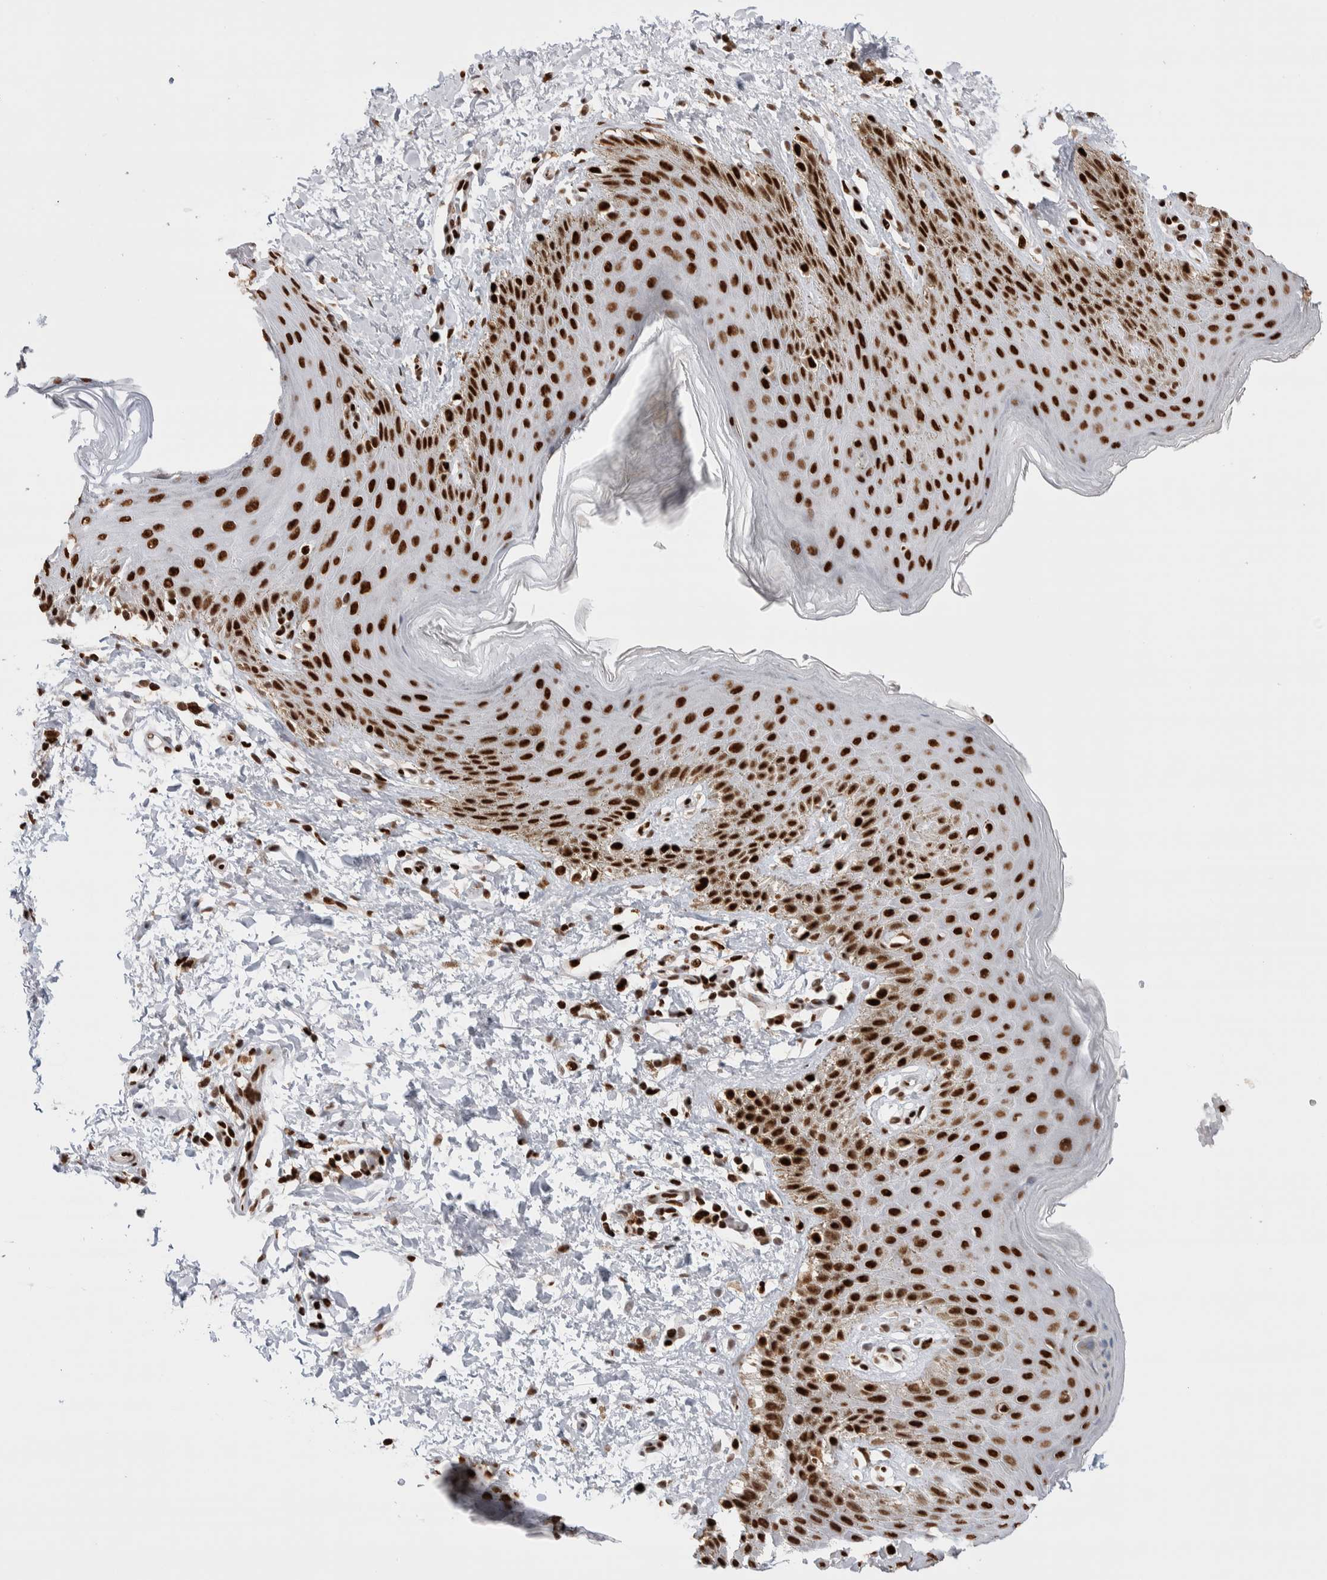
{"staining": {"intensity": "strong", "quantity": ">75%", "location": "nuclear"}, "tissue": "skin", "cell_type": "Epidermal cells", "image_type": "normal", "snomed": [{"axis": "morphology", "description": "Normal tissue, NOS"}, {"axis": "topography", "description": "Anal"}, {"axis": "topography", "description": "Peripheral nerve tissue"}], "caption": "Immunohistochemistry (IHC) micrograph of unremarkable skin: human skin stained using immunohistochemistry displays high levels of strong protein expression localized specifically in the nuclear of epidermal cells, appearing as a nuclear brown color.", "gene": "C17orf49", "patient": {"sex": "male", "age": 44}}